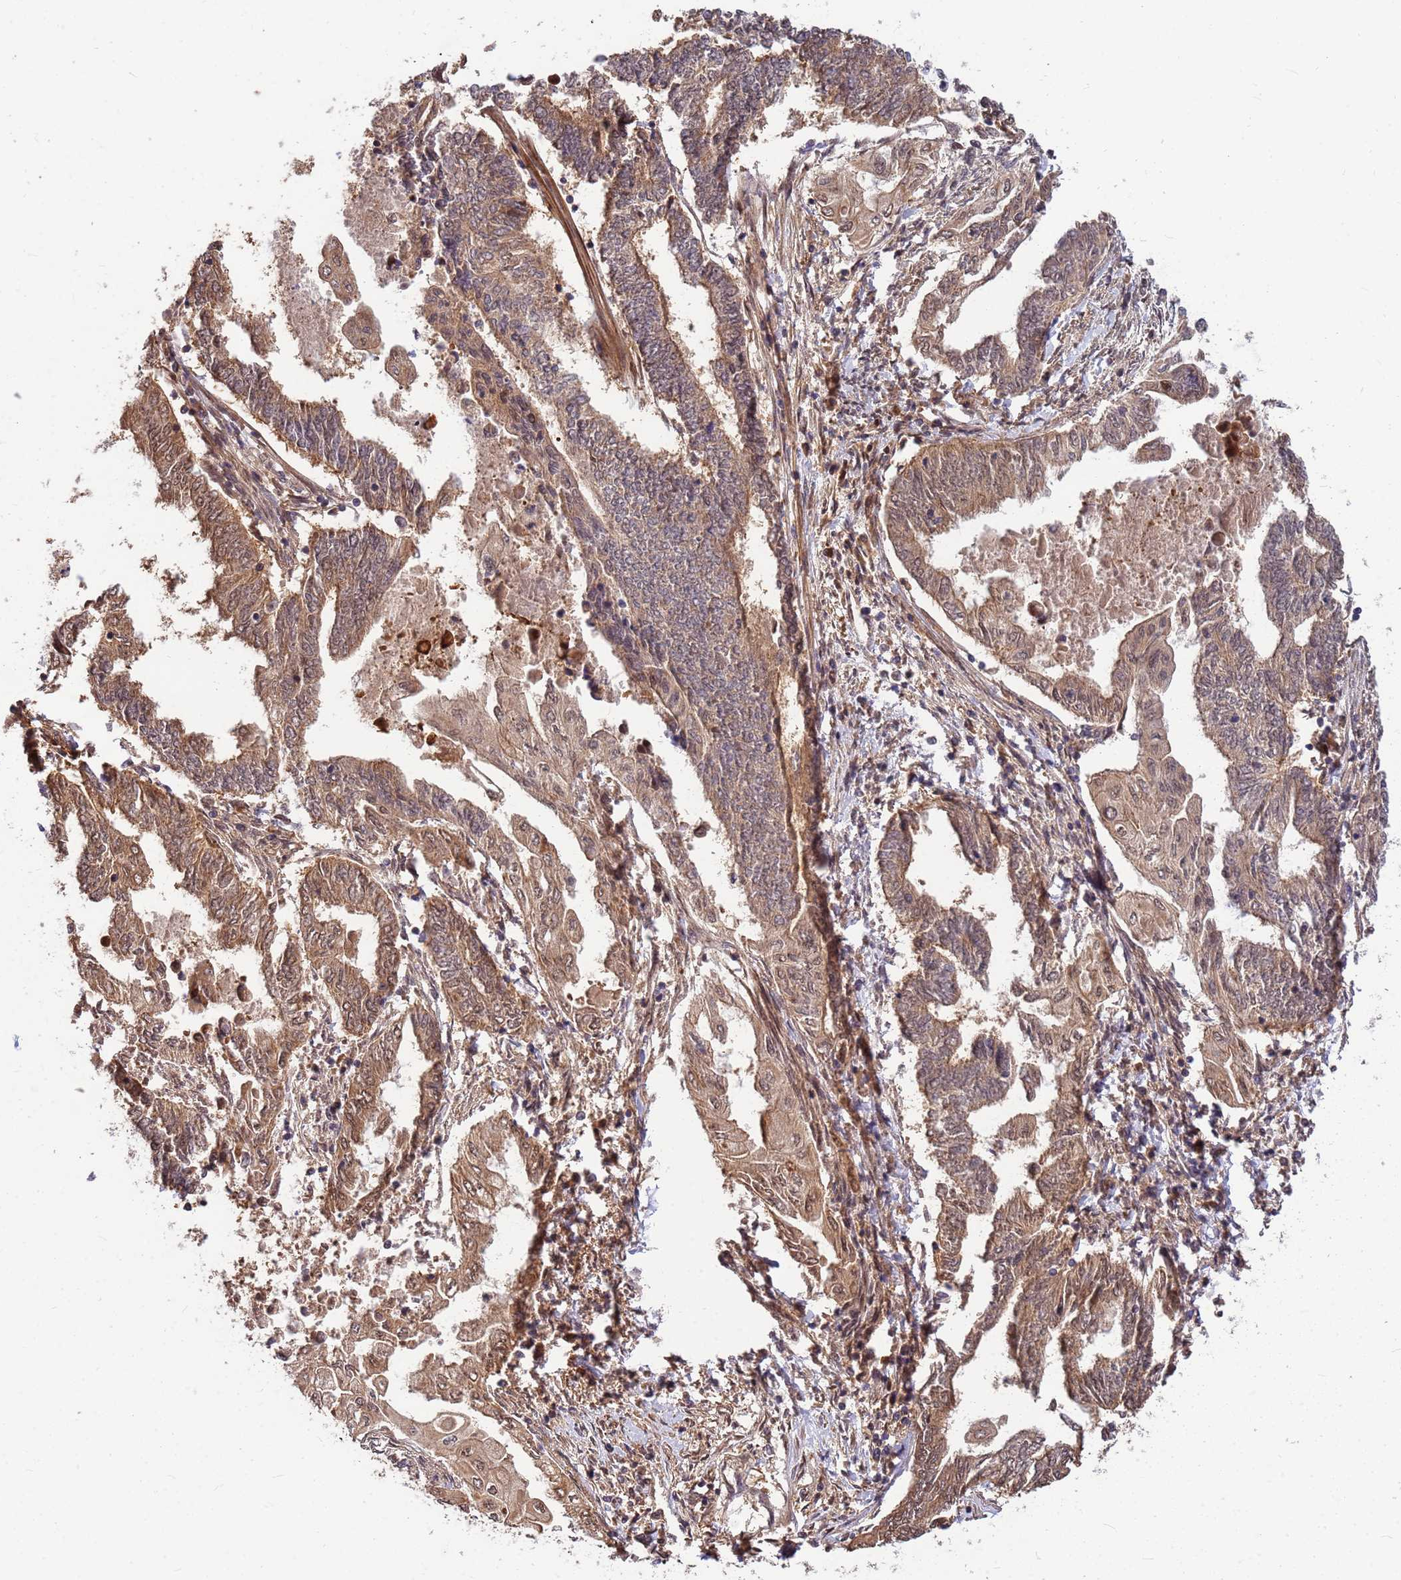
{"staining": {"intensity": "moderate", "quantity": ">75%", "location": "cytoplasmic/membranous"}, "tissue": "endometrial cancer", "cell_type": "Tumor cells", "image_type": "cancer", "snomed": [{"axis": "morphology", "description": "Adenocarcinoma, NOS"}, {"axis": "topography", "description": "Uterus"}, {"axis": "topography", "description": "Endometrium"}], "caption": "The photomicrograph shows staining of endometrial adenocarcinoma, revealing moderate cytoplasmic/membranous protein staining (brown color) within tumor cells. Immunohistochemistry stains the protein of interest in brown and the nuclei are stained blue.", "gene": "DUS4L", "patient": {"sex": "female", "age": 70}}